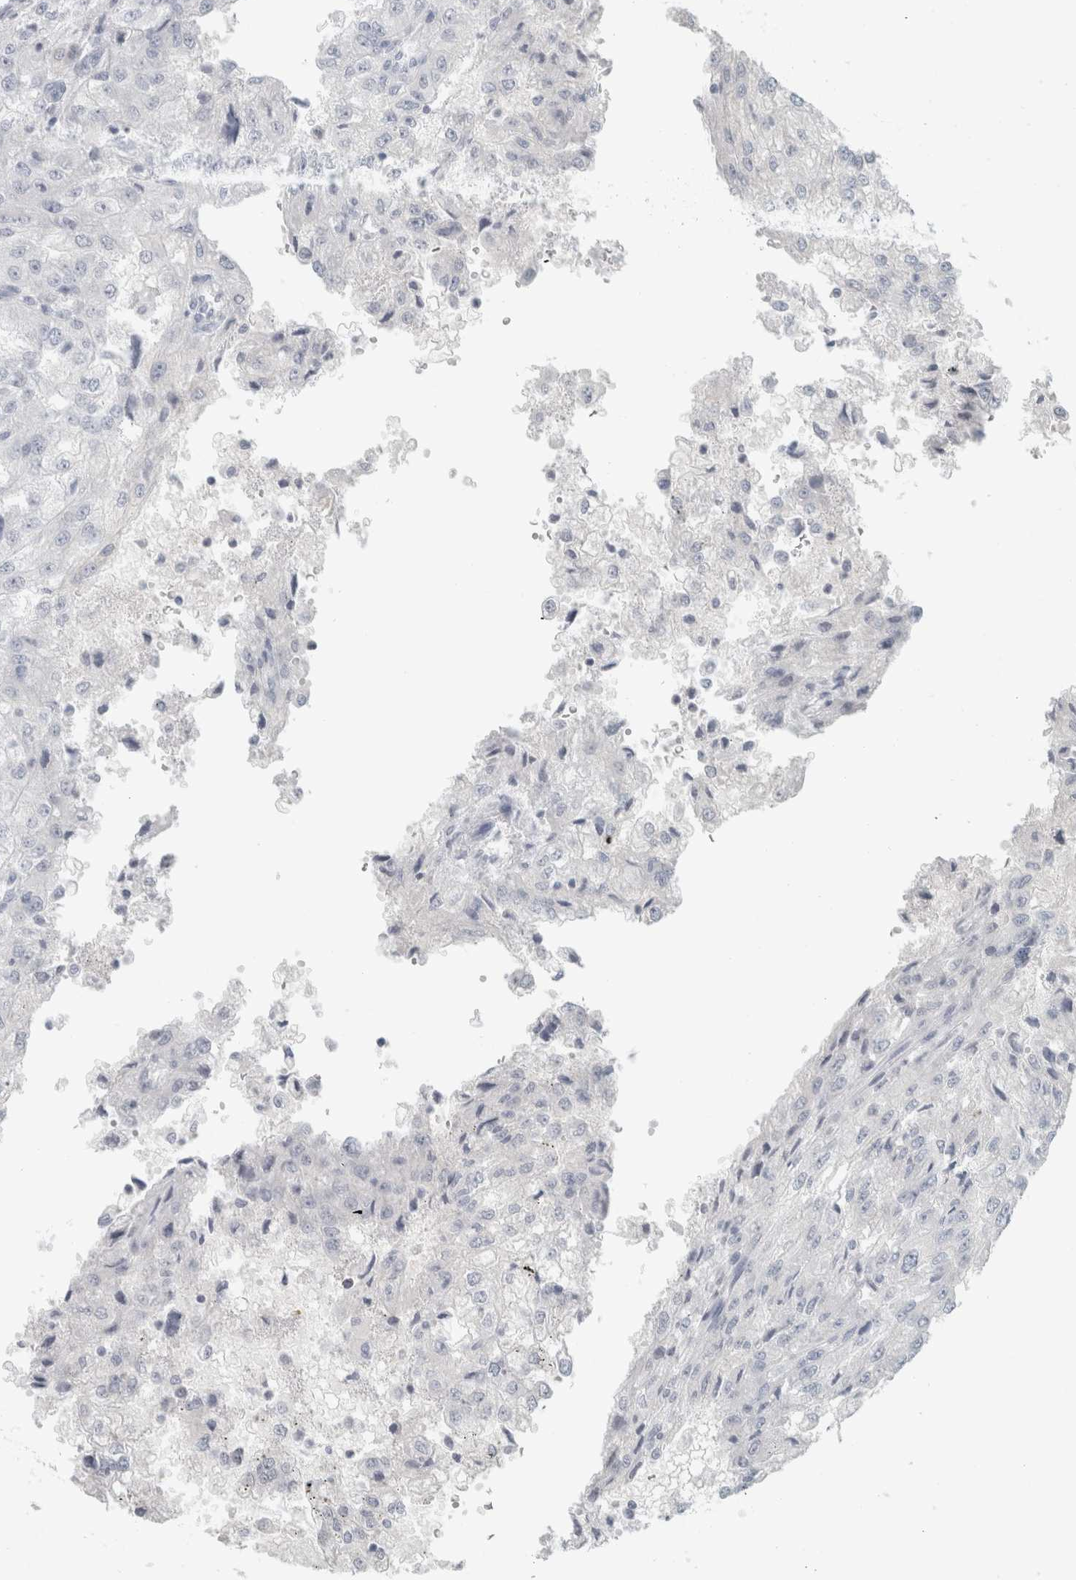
{"staining": {"intensity": "negative", "quantity": "none", "location": "none"}, "tissue": "renal cancer", "cell_type": "Tumor cells", "image_type": "cancer", "snomed": [{"axis": "morphology", "description": "Adenocarcinoma, NOS"}, {"axis": "topography", "description": "Kidney"}], "caption": "Tumor cells show no significant positivity in renal cancer (adenocarcinoma). (Stains: DAB immunohistochemistry (IHC) with hematoxylin counter stain, Microscopy: brightfield microscopy at high magnification).", "gene": "SLC28A3", "patient": {"sex": "female", "age": 54}}